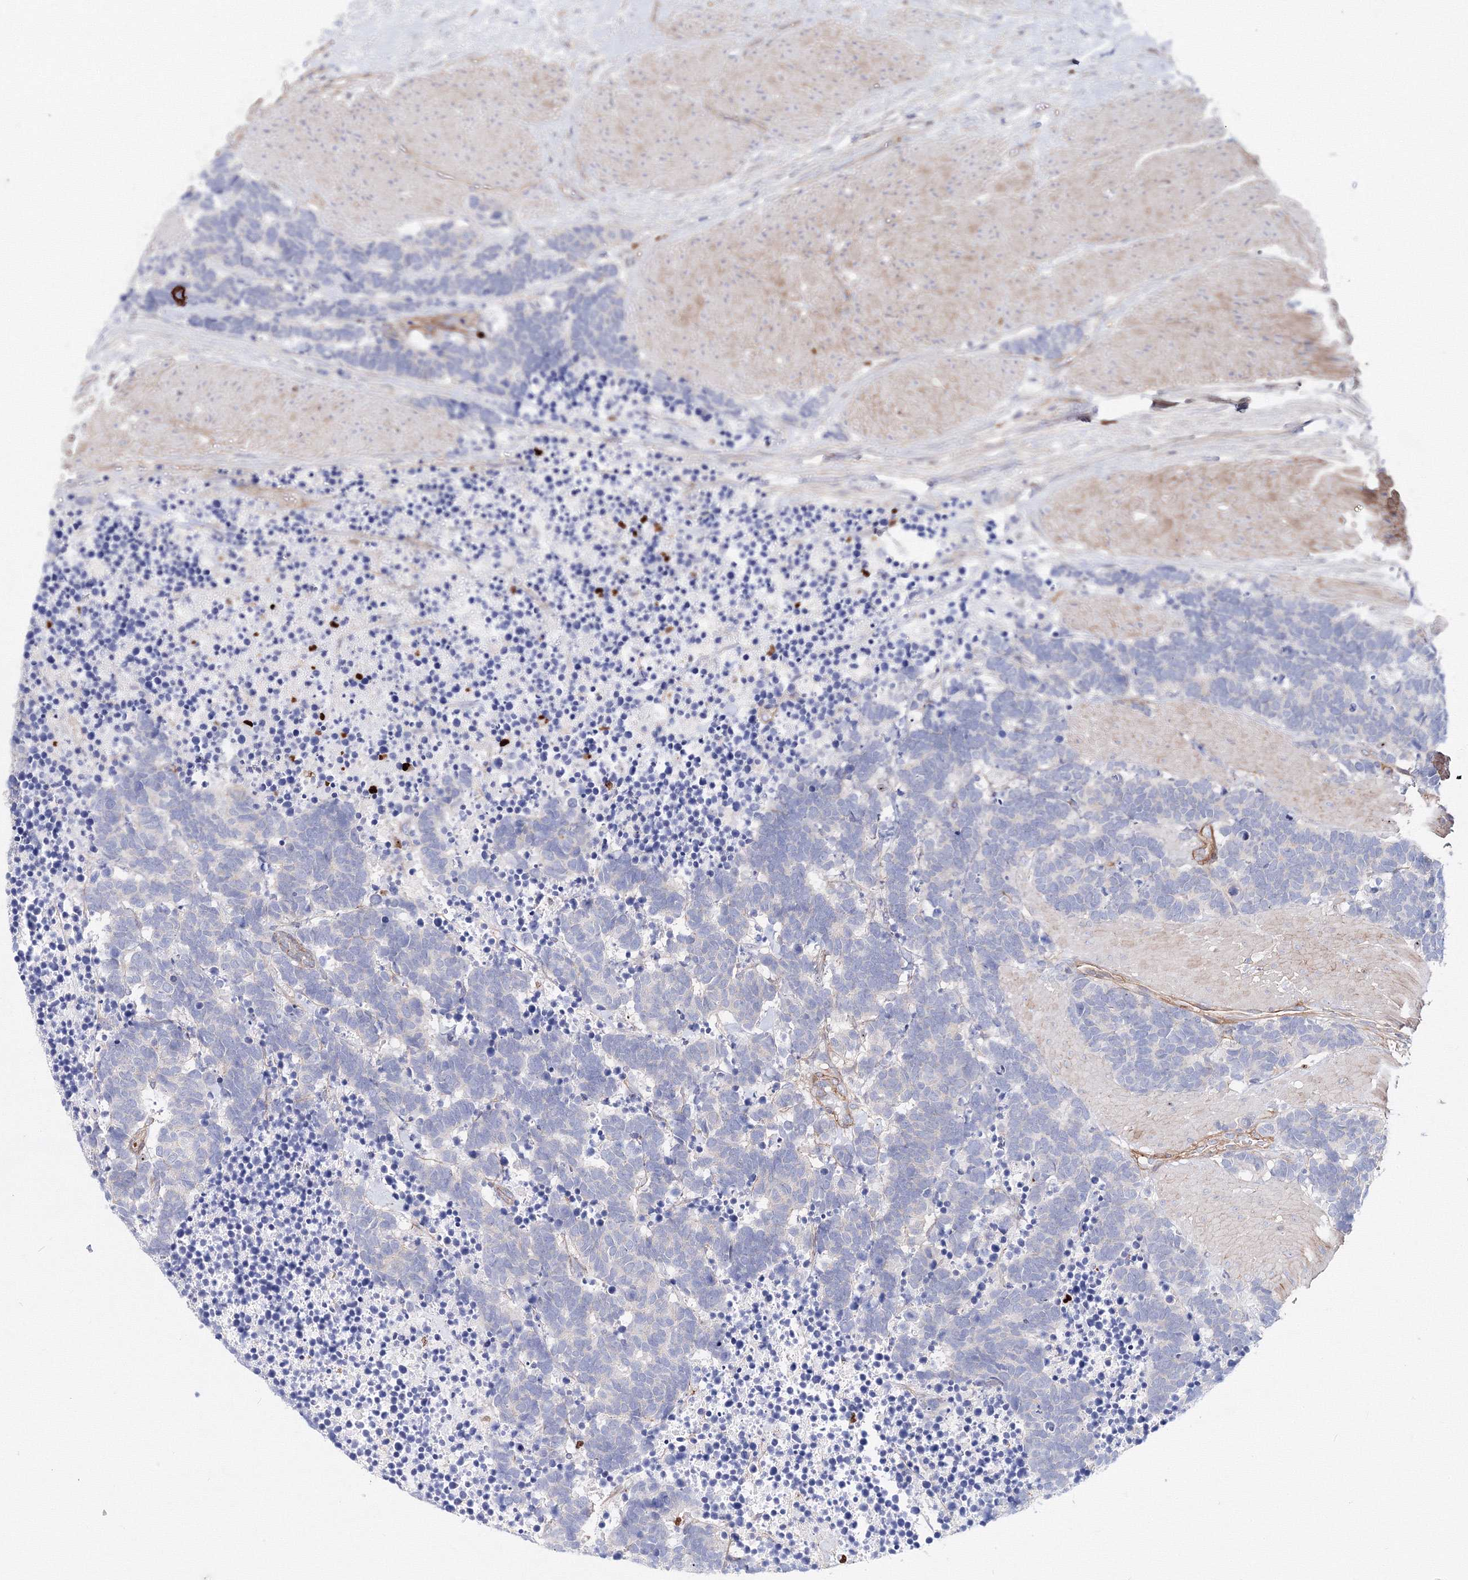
{"staining": {"intensity": "negative", "quantity": "none", "location": "none"}, "tissue": "carcinoid", "cell_type": "Tumor cells", "image_type": "cancer", "snomed": [{"axis": "morphology", "description": "Carcinoma, NOS"}, {"axis": "morphology", "description": "Carcinoid, malignant, NOS"}, {"axis": "topography", "description": "Urinary bladder"}], "caption": "The immunohistochemistry (IHC) image has no significant positivity in tumor cells of malignant carcinoid tissue.", "gene": "C11orf52", "patient": {"sex": "male", "age": 57}}